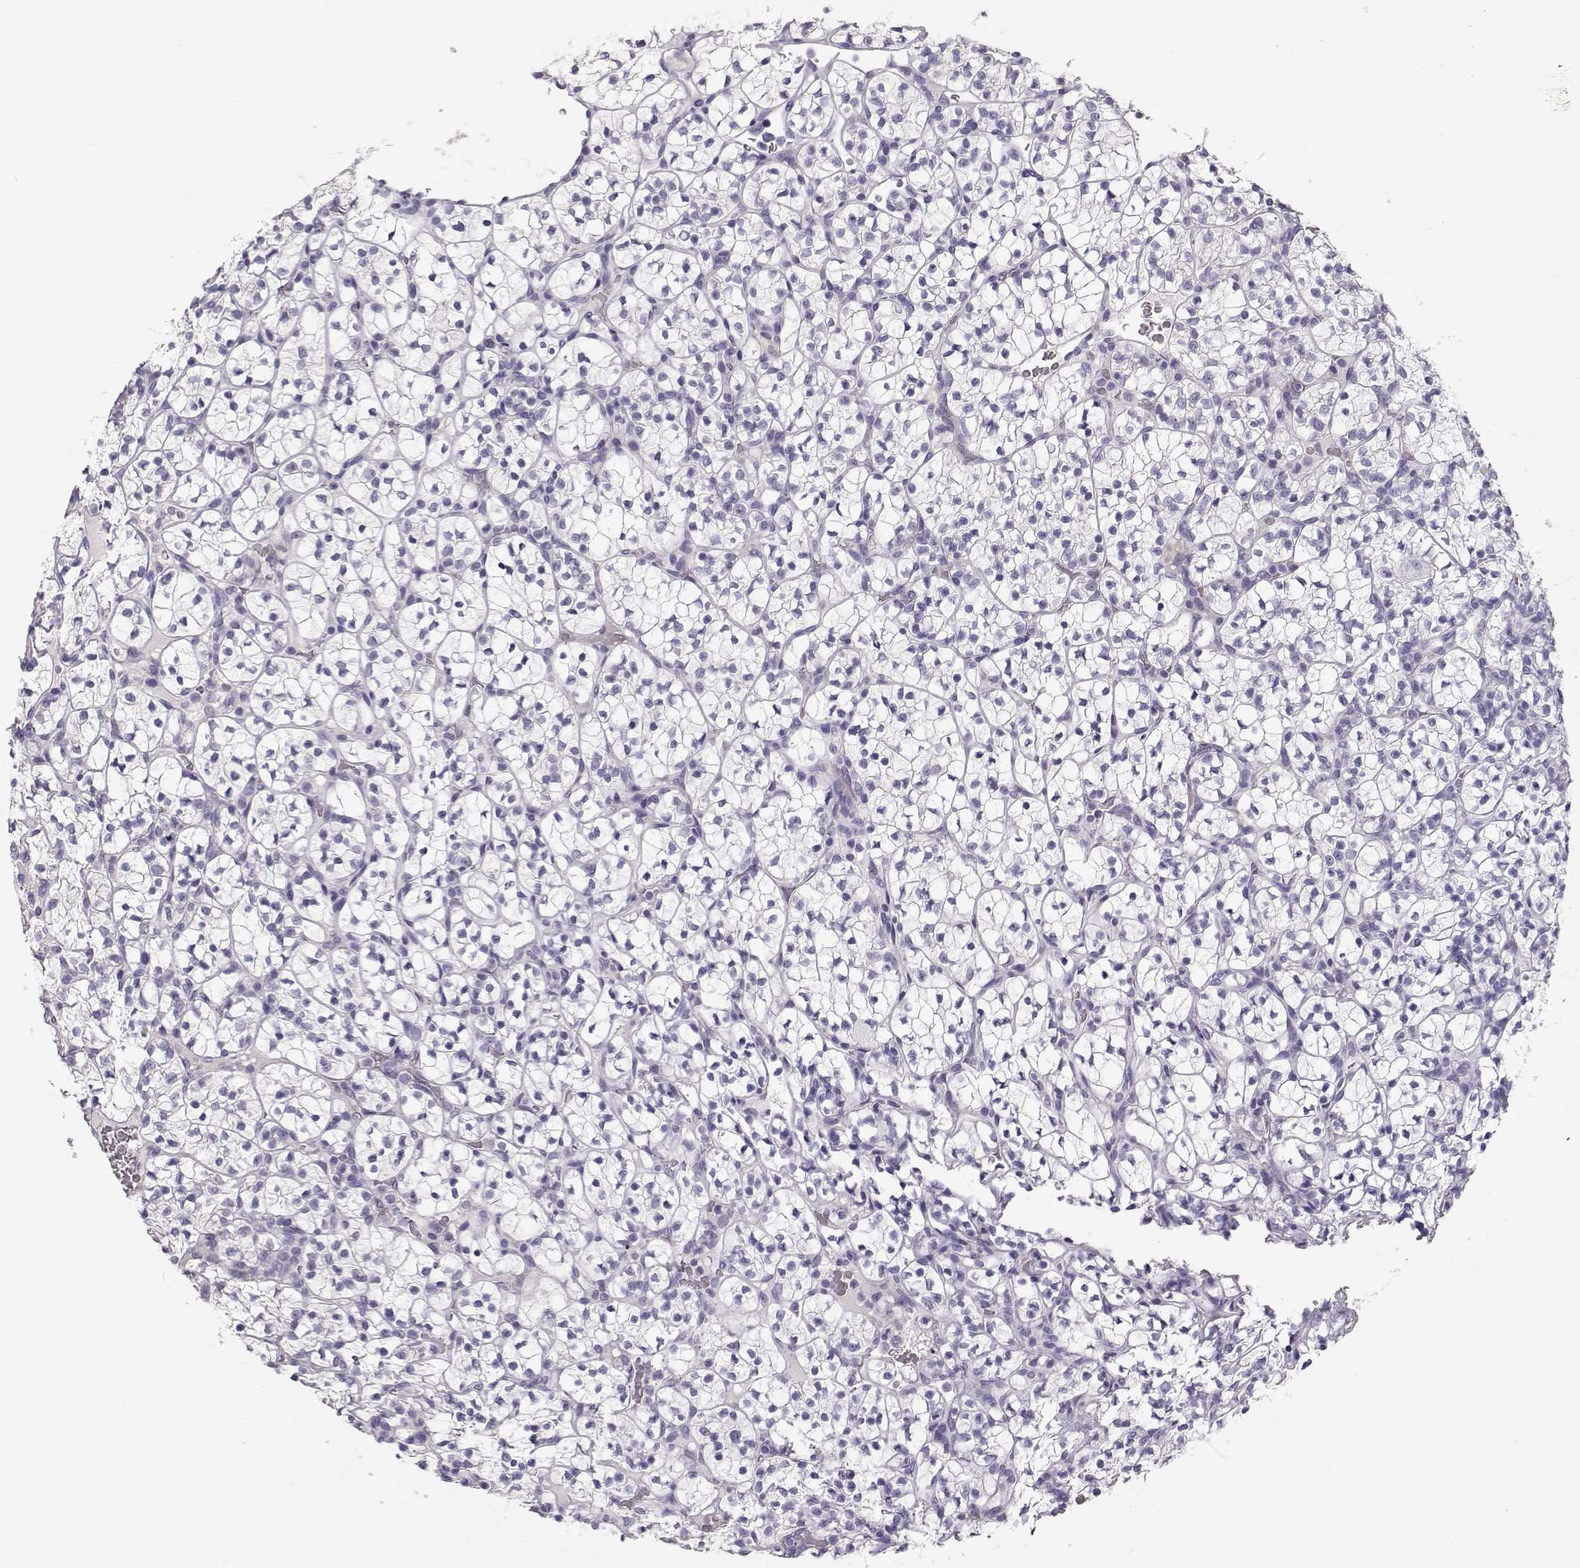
{"staining": {"intensity": "negative", "quantity": "none", "location": "none"}, "tissue": "renal cancer", "cell_type": "Tumor cells", "image_type": "cancer", "snomed": [{"axis": "morphology", "description": "Adenocarcinoma, NOS"}, {"axis": "topography", "description": "Kidney"}], "caption": "IHC photomicrograph of human renal cancer (adenocarcinoma) stained for a protein (brown), which displays no expression in tumor cells.", "gene": "MAGEC1", "patient": {"sex": "female", "age": 89}}